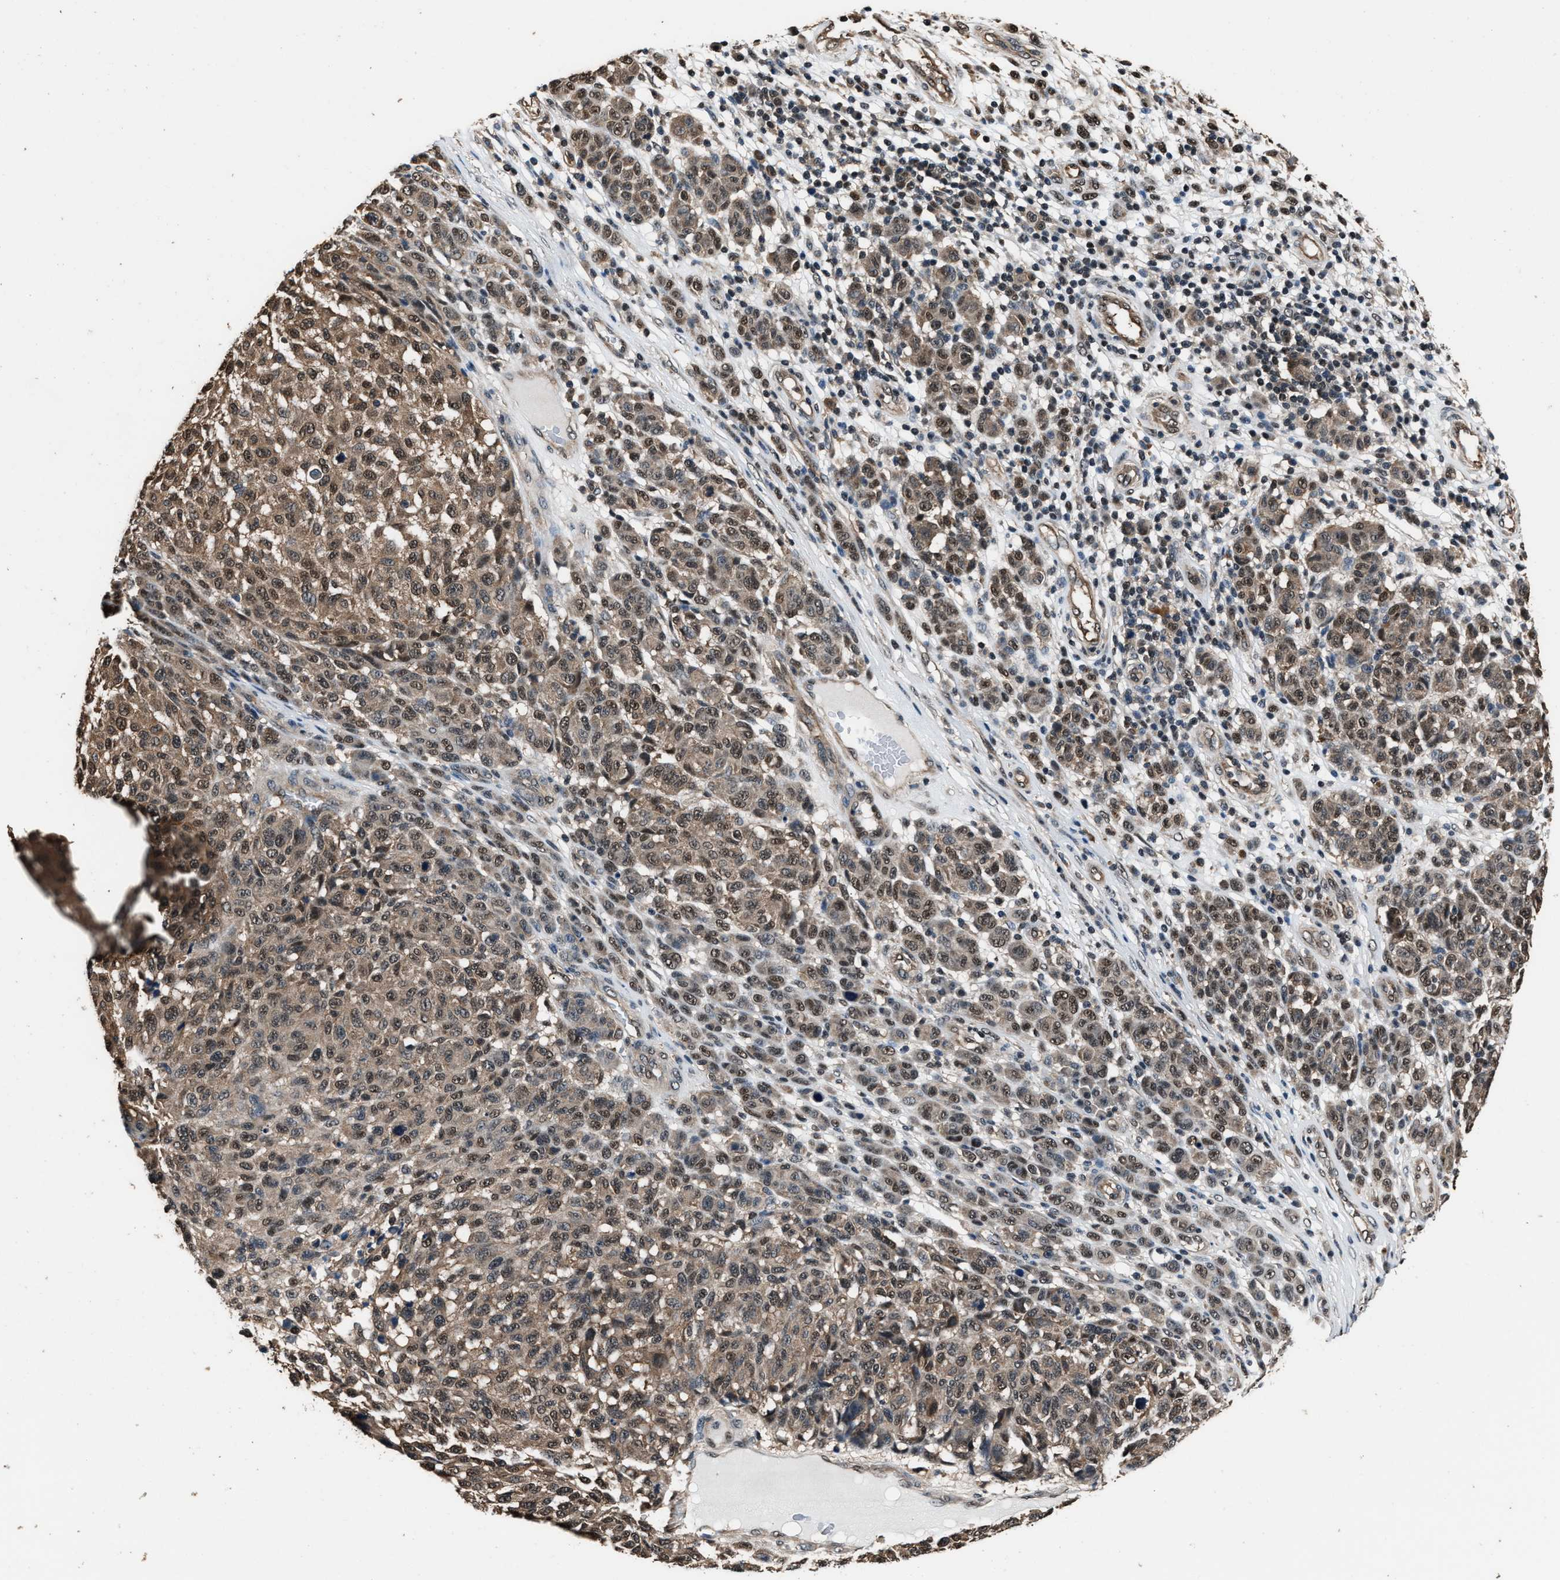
{"staining": {"intensity": "weak", "quantity": ">75%", "location": "cytoplasmic/membranous,nuclear"}, "tissue": "melanoma", "cell_type": "Tumor cells", "image_type": "cancer", "snomed": [{"axis": "morphology", "description": "Malignant melanoma, NOS"}, {"axis": "topography", "description": "Skin"}], "caption": "Malignant melanoma was stained to show a protein in brown. There is low levels of weak cytoplasmic/membranous and nuclear positivity in about >75% of tumor cells.", "gene": "DFFA", "patient": {"sex": "male", "age": 59}}